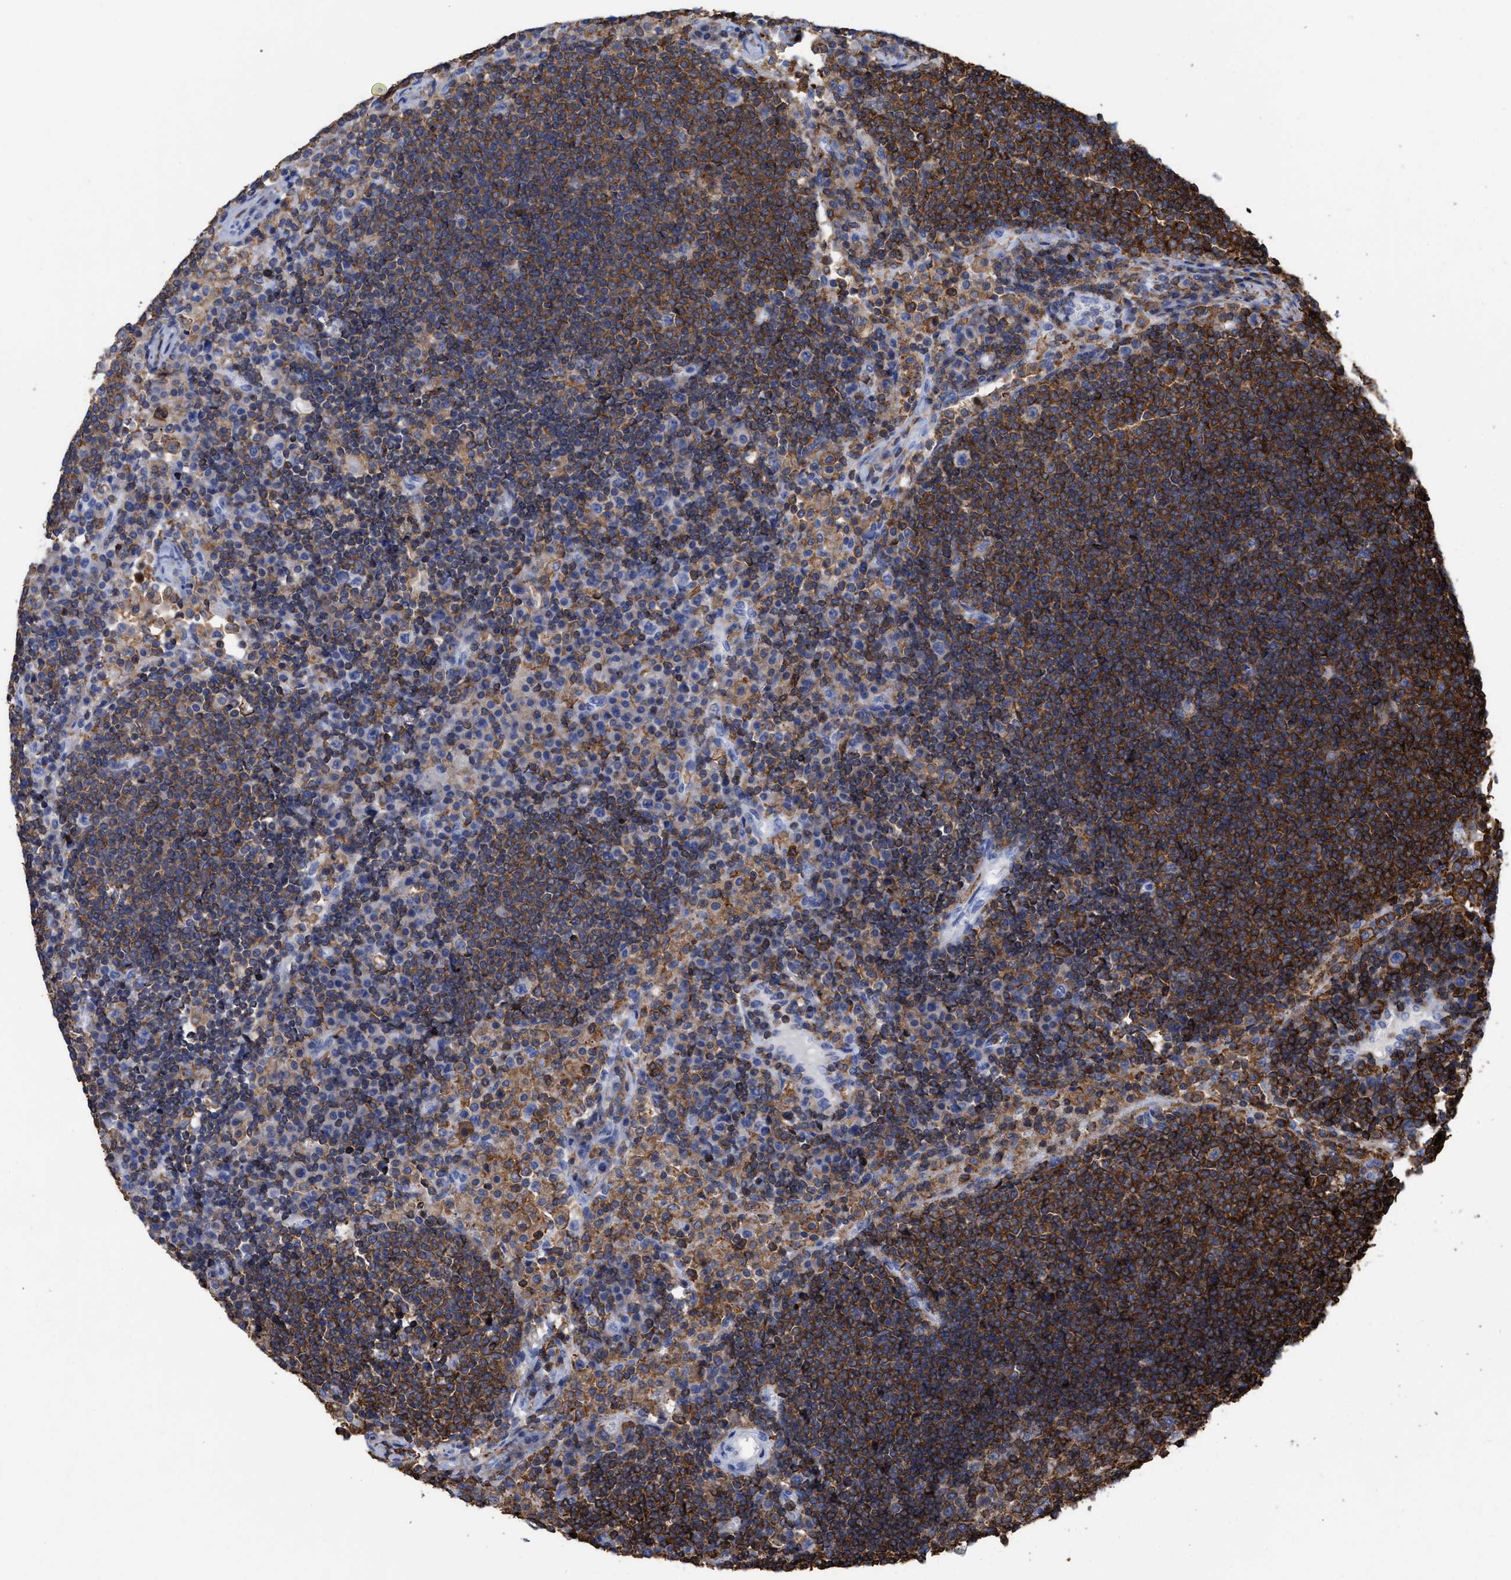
{"staining": {"intensity": "strong", "quantity": ">75%", "location": "cytoplasmic/membranous"}, "tissue": "lymph node", "cell_type": "Germinal center cells", "image_type": "normal", "snomed": [{"axis": "morphology", "description": "Normal tissue, NOS"}, {"axis": "topography", "description": "Lymph node"}], "caption": "This image demonstrates IHC staining of benign lymph node, with high strong cytoplasmic/membranous staining in about >75% of germinal center cells.", "gene": "HCLS1", "patient": {"sex": "female", "age": 53}}